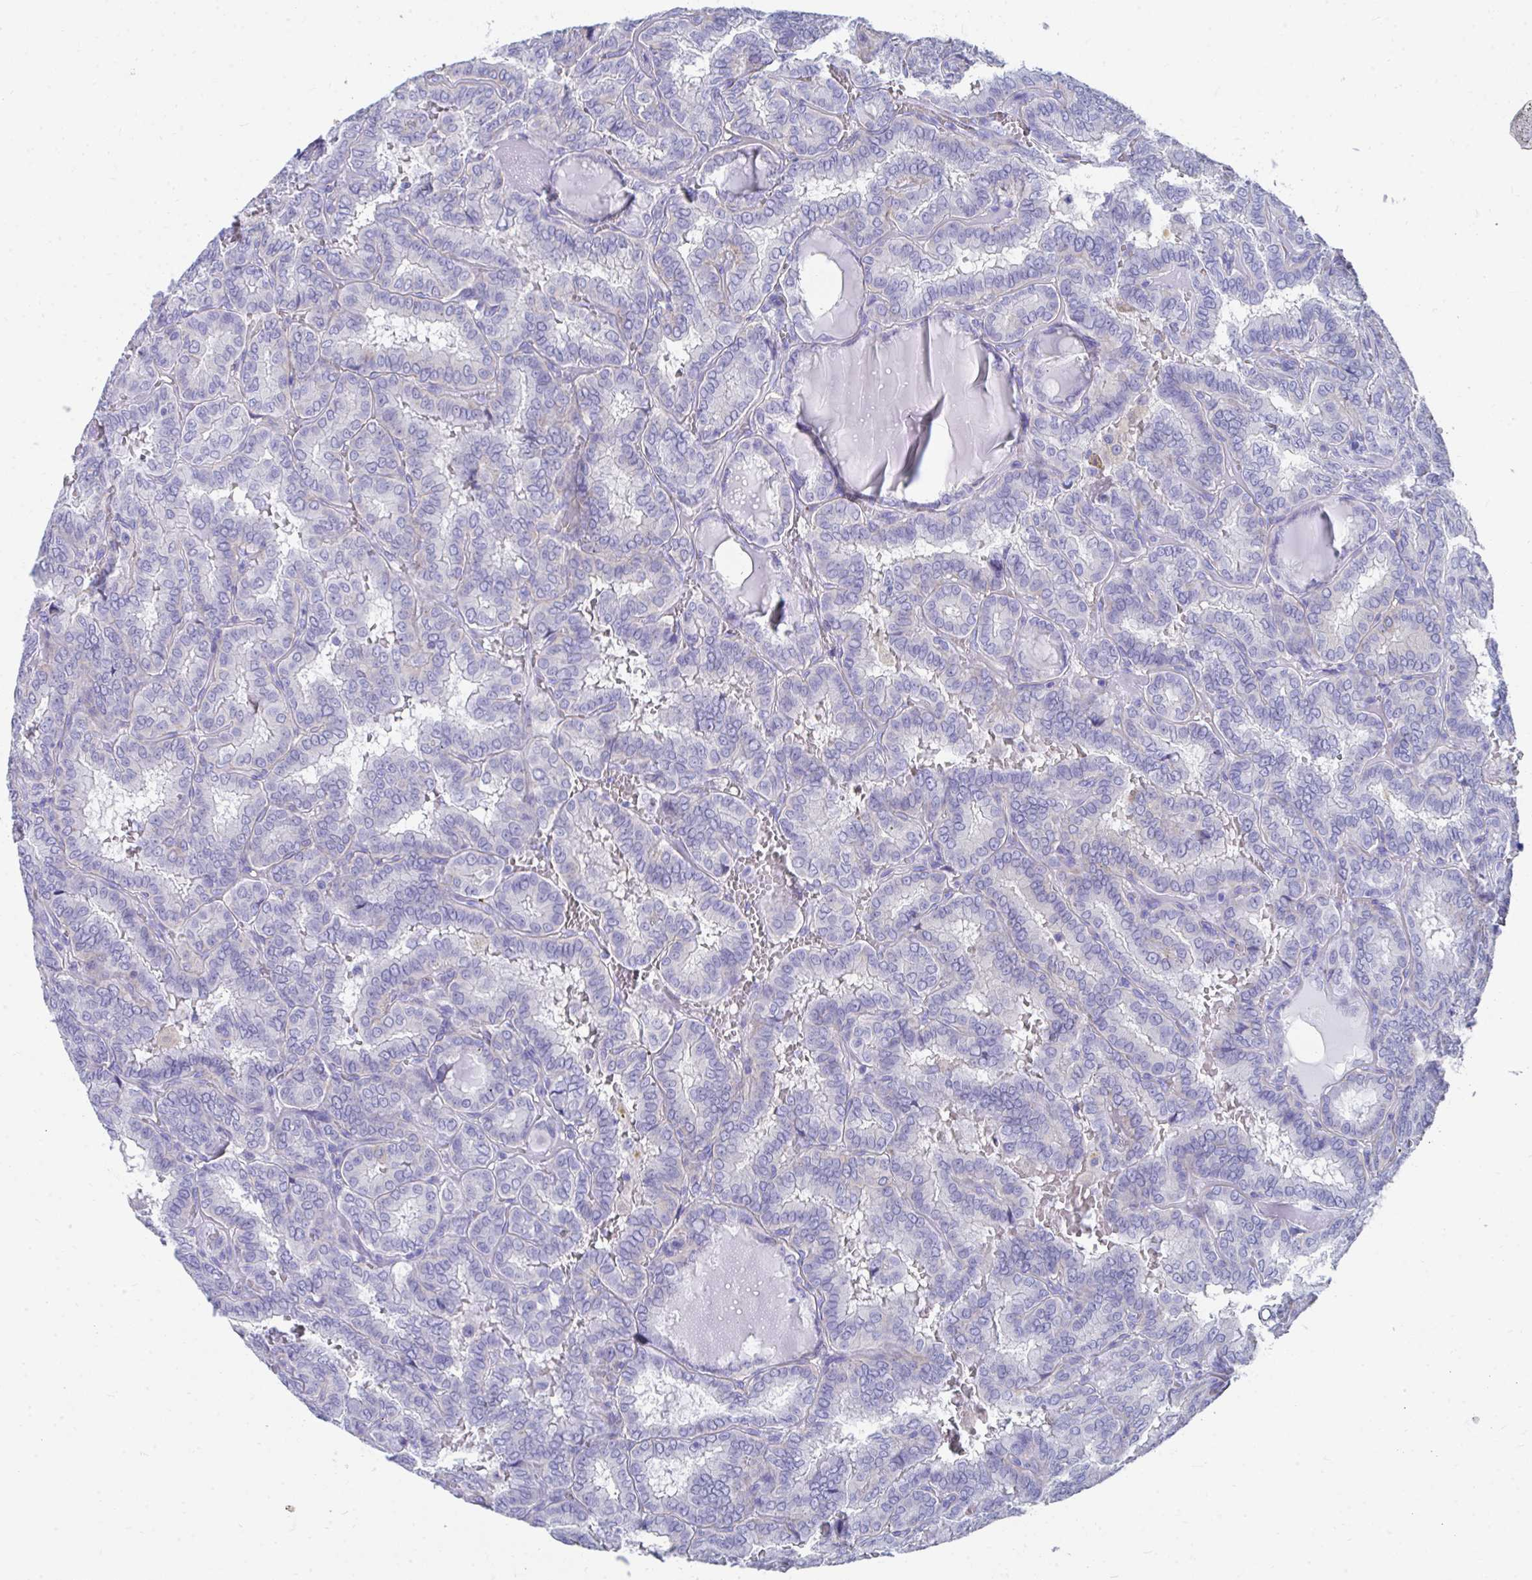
{"staining": {"intensity": "negative", "quantity": "none", "location": "none"}, "tissue": "thyroid cancer", "cell_type": "Tumor cells", "image_type": "cancer", "snomed": [{"axis": "morphology", "description": "Papillary adenocarcinoma, NOS"}, {"axis": "topography", "description": "Thyroid gland"}], "caption": "There is no significant positivity in tumor cells of thyroid cancer.", "gene": "HGD", "patient": {"sex": "female", "age": 46}}